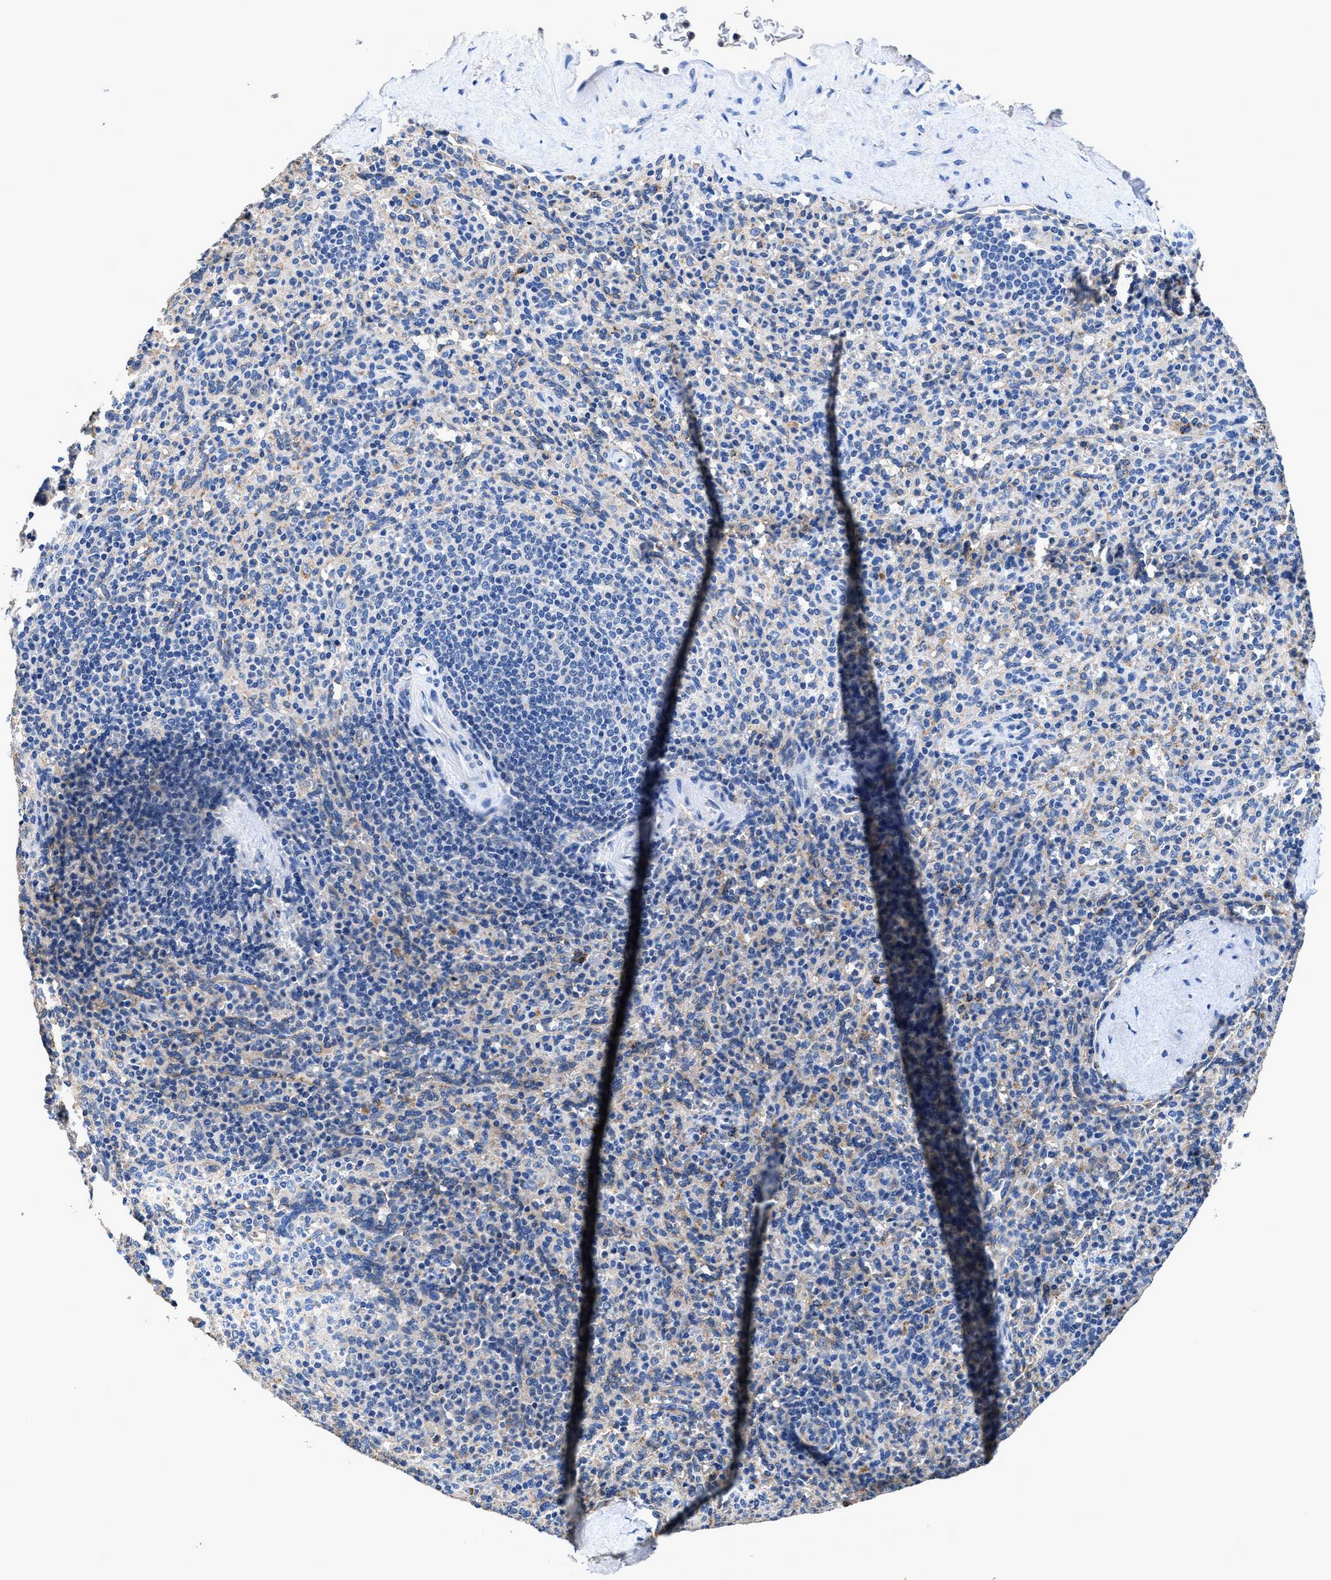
{"staining": {"intensity": "negative", "quantity": "none", "location": "none"}, "tissue": "spleen", "cell_type": "Cells in red pulp", "image_type": "normal", "snomed": [{"axis": "morphology", "description": "Normal tissue, NOS"}, {"axis": "topography", "description": "Spleen"}], "caption": "A histopathology image of human spleen is negative for staining in cells in red pulp. The staining is performed using DAB brown chromogen with nuclei counter-stained in using hematoxylin.", "gene": "UBR4", "patient": {"sex": "male", "age": 36}}